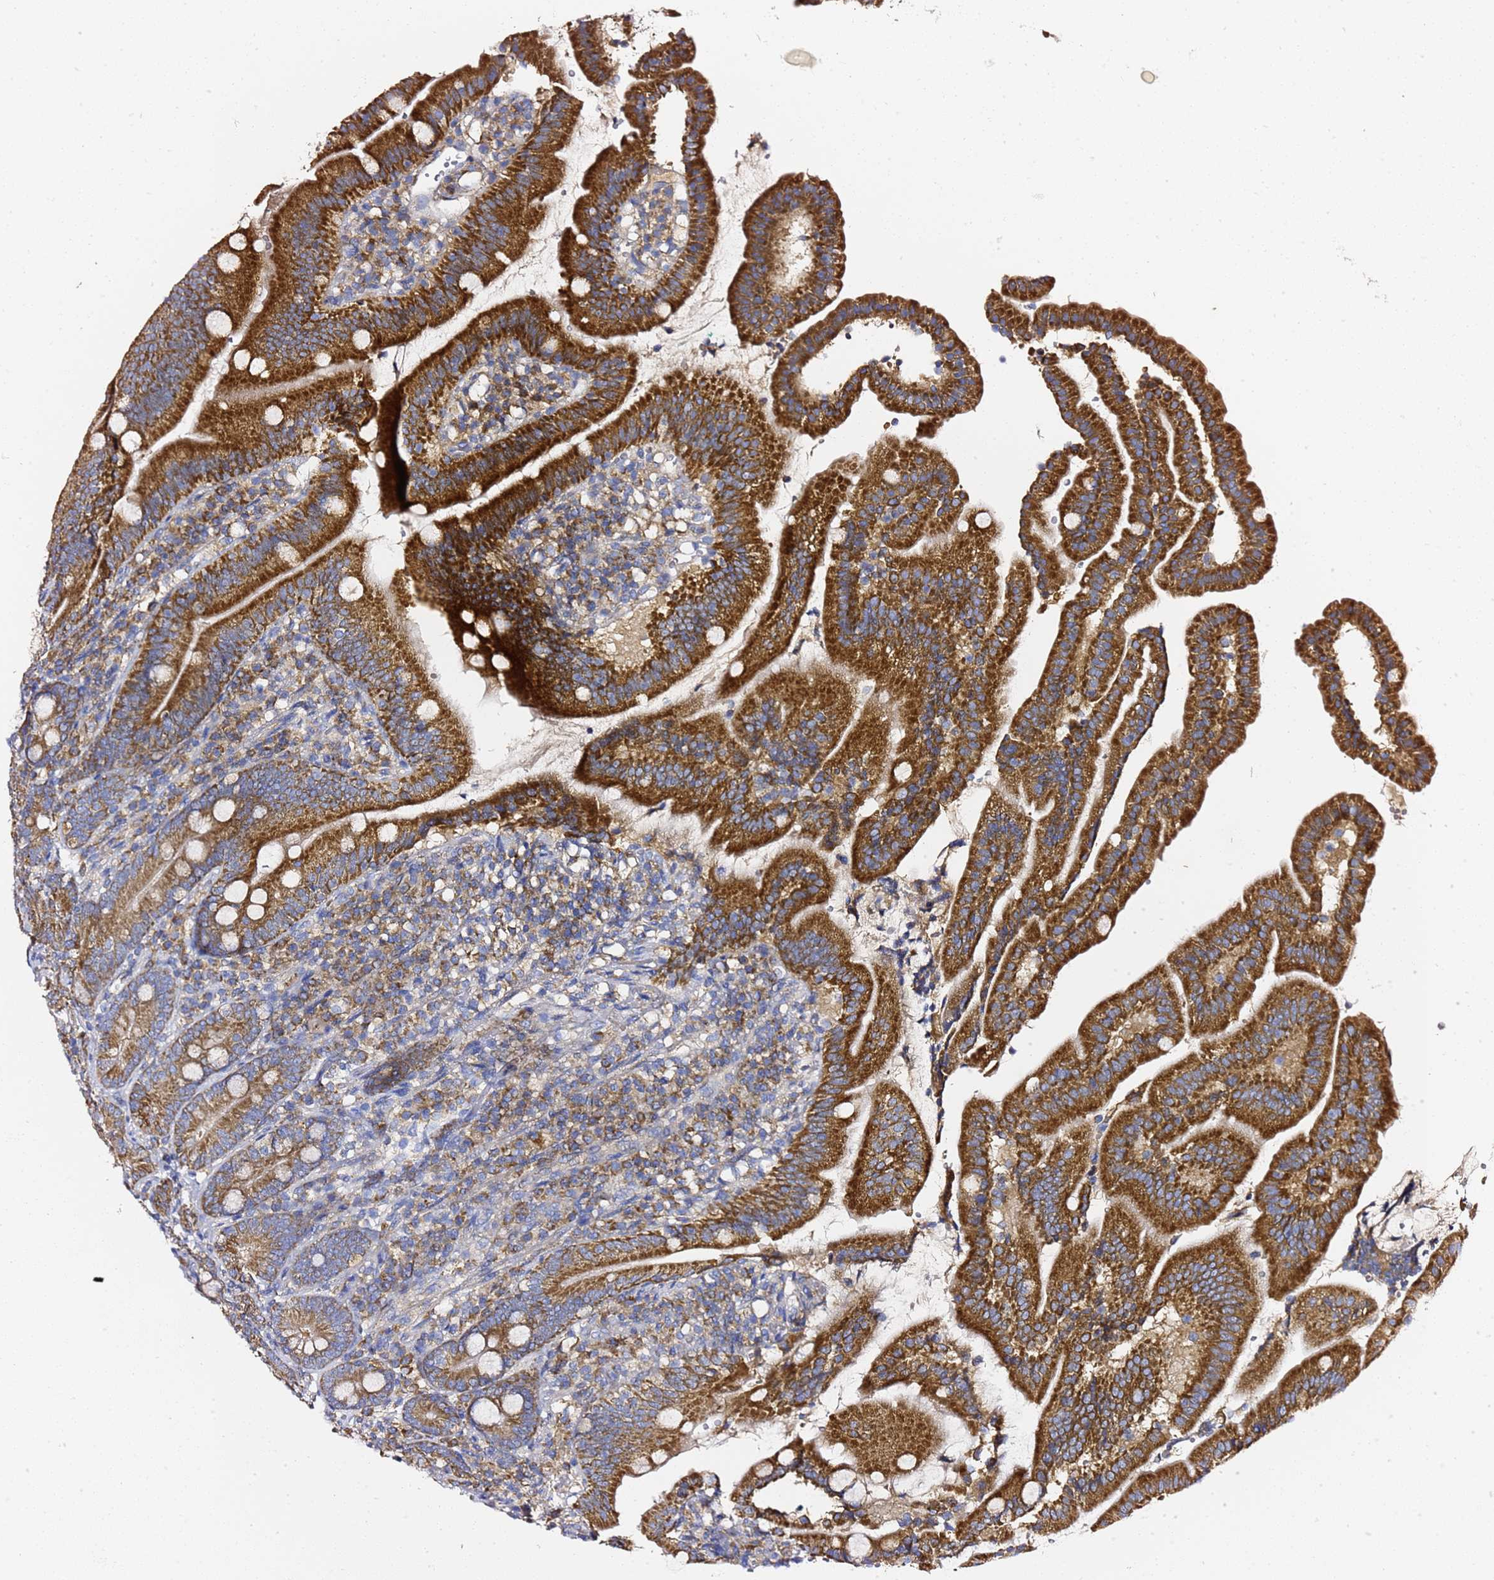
{"staining": {"intensity": "strong", "quantity": ">75%", "location": "cytoplasmic/membranous"}, "tissue": "duodenum", "cell_type": "Glandular cells", "image_type": "normal", "snomed": [{"axis": "morphology", "description": "Normal tissue, NOS"}, {"axis": "topography", "description": "Duodenum"}], "caption": "Glandular cells display strong cytoplasmic/membranous positivity in about >75% of cells in normal duodenum. The protein is shown in brown color, while the nuclei are stained blue.", "gene": "C19orf12", "patient": {"sex": "female", "age": 67}}